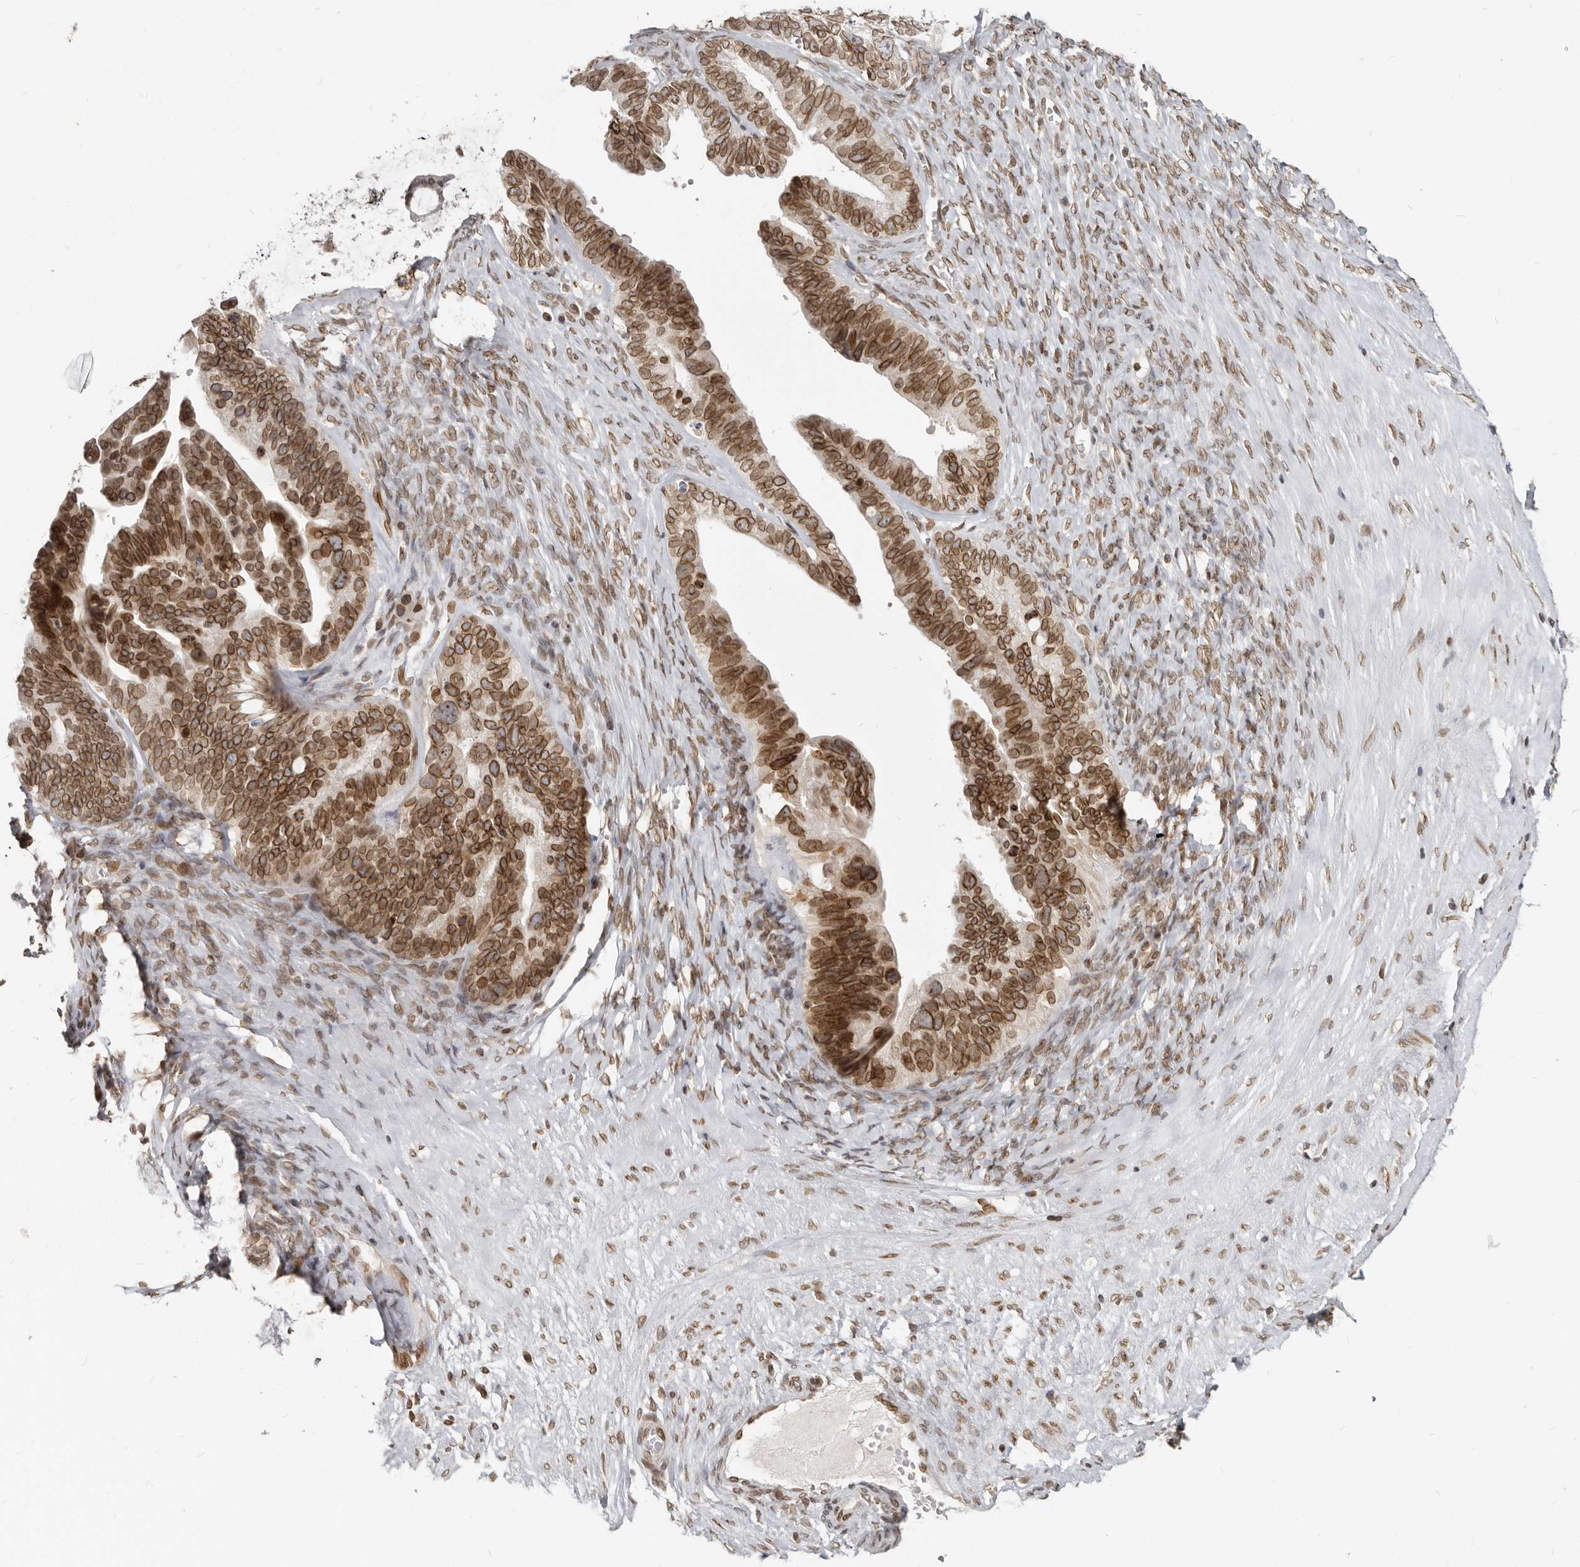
{"staining": {"intensity": "strong", "quantity": ">75%", "location": "cytoplasmic/membranous,nuclear"}, "tissue": "ovarian cancer", "cell_type": "Tumor cells", "image_type": "cancer", "snomed": [{"axis": "morphology", "description": "Cystadenocarcinoma, serous, NOS"}, {"axis": "topography", "description": "Ovary"}], "caption": "This is a micrograph of immunohistochemistry (IHC) staining of serous cystadenocarcinoma (ovarian), which shows strong staining in the cytoplasmic/membranous and nuclear of tumor cells.", "gene": "NUP153", "patient": {"sex": "female", "age": 56}}